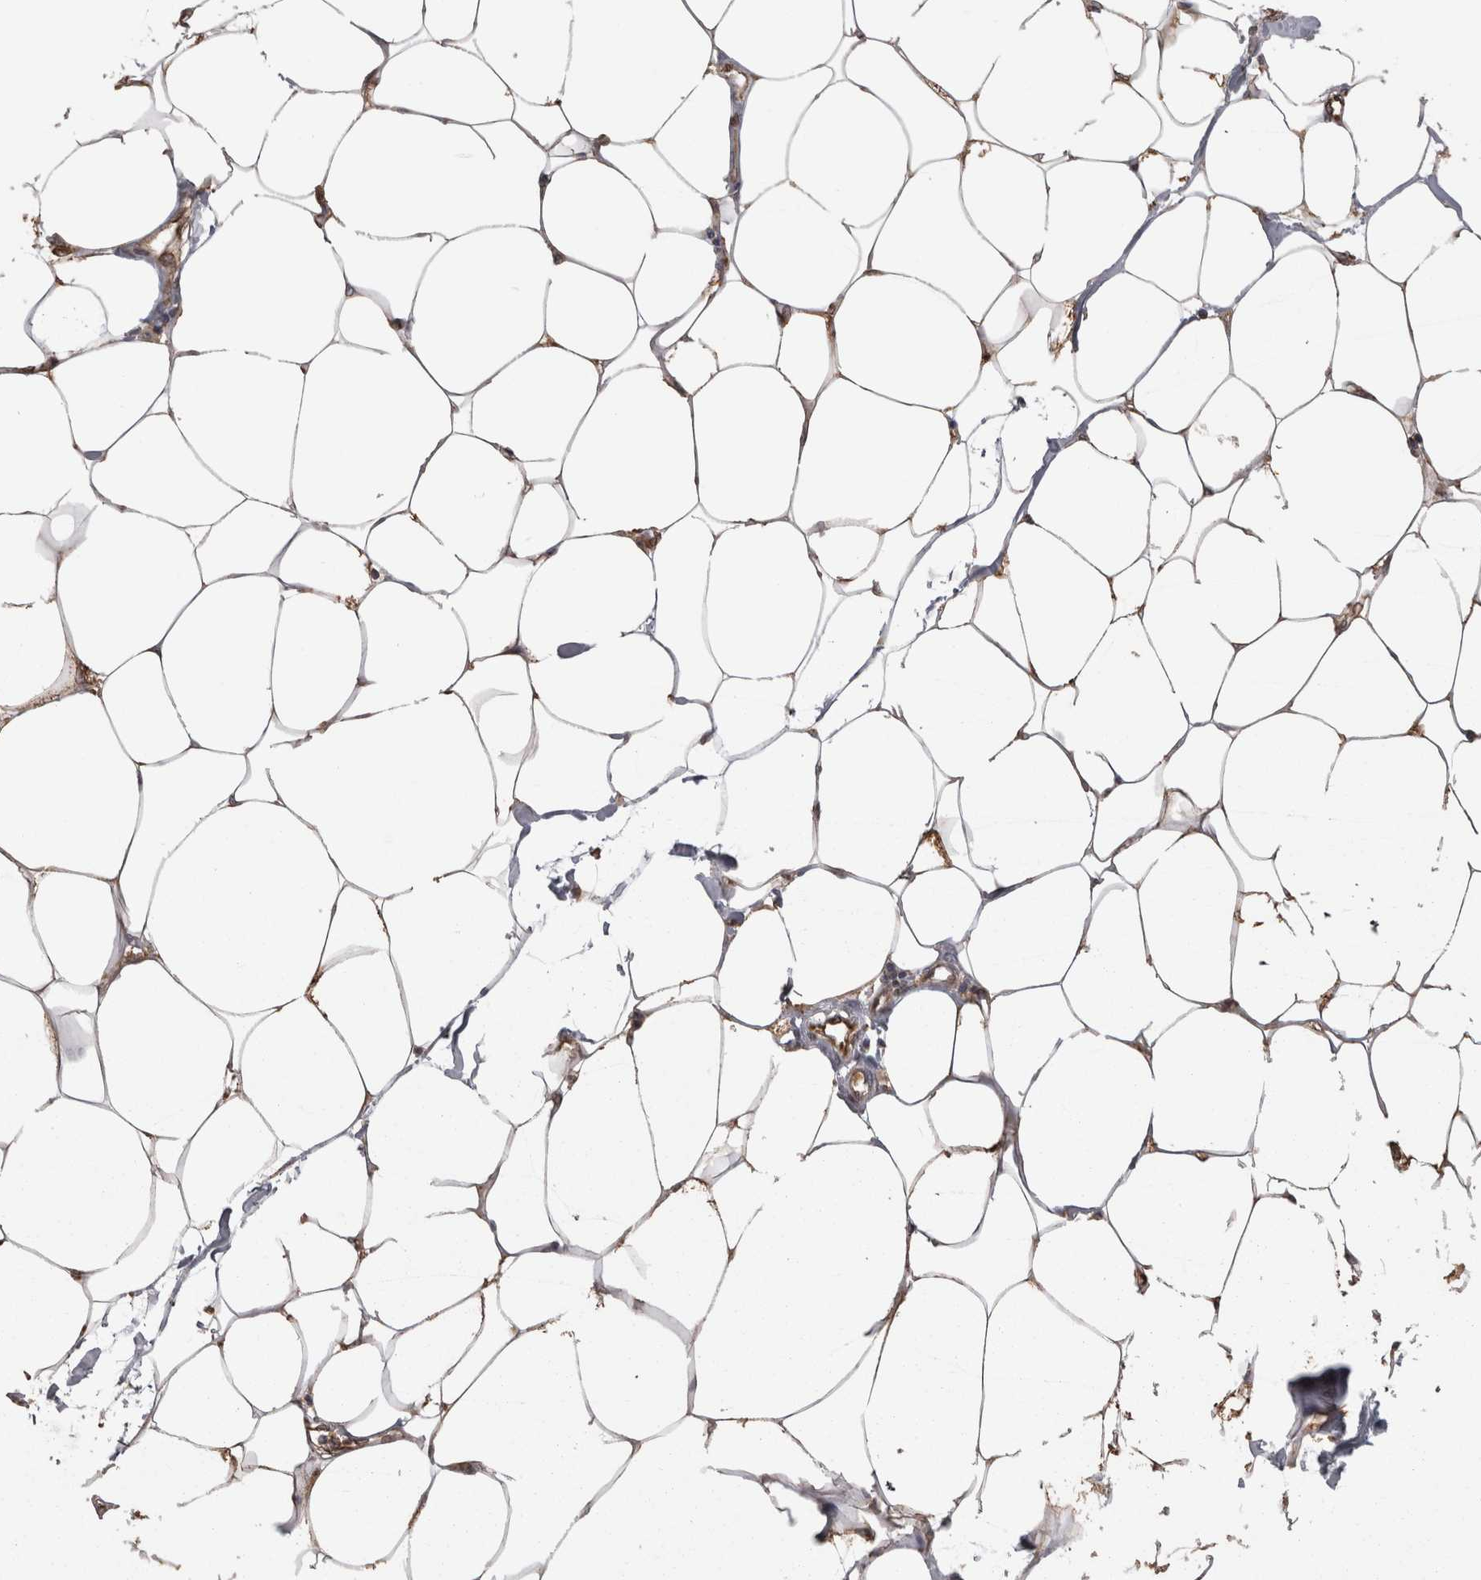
{"staining": {"intensity": "moderate", "quantity": ">75%", "location": "cytoplasmic/membranous"}, "tissue": "adipose tissue", "cell_type": "Adipocytes", "image_type": "normal", "snomed": [{"axis": "morphology", "description": "Normal tissue, NOS"}, {"axis": "morphology", "description": "Adenocarcinoma, NOS"}, {"axis": "topography", "description": "Colon"}, {"axis": "topography", "description": "Peripheral nerve tissue"}], "caption": "Adipose tissue stained with IHC shows moderate cytoplasmic/membranous expression in approximately >75% of adipocytes.", "gene": "PON2", "patient": {"sex": "male", "age": 14}}